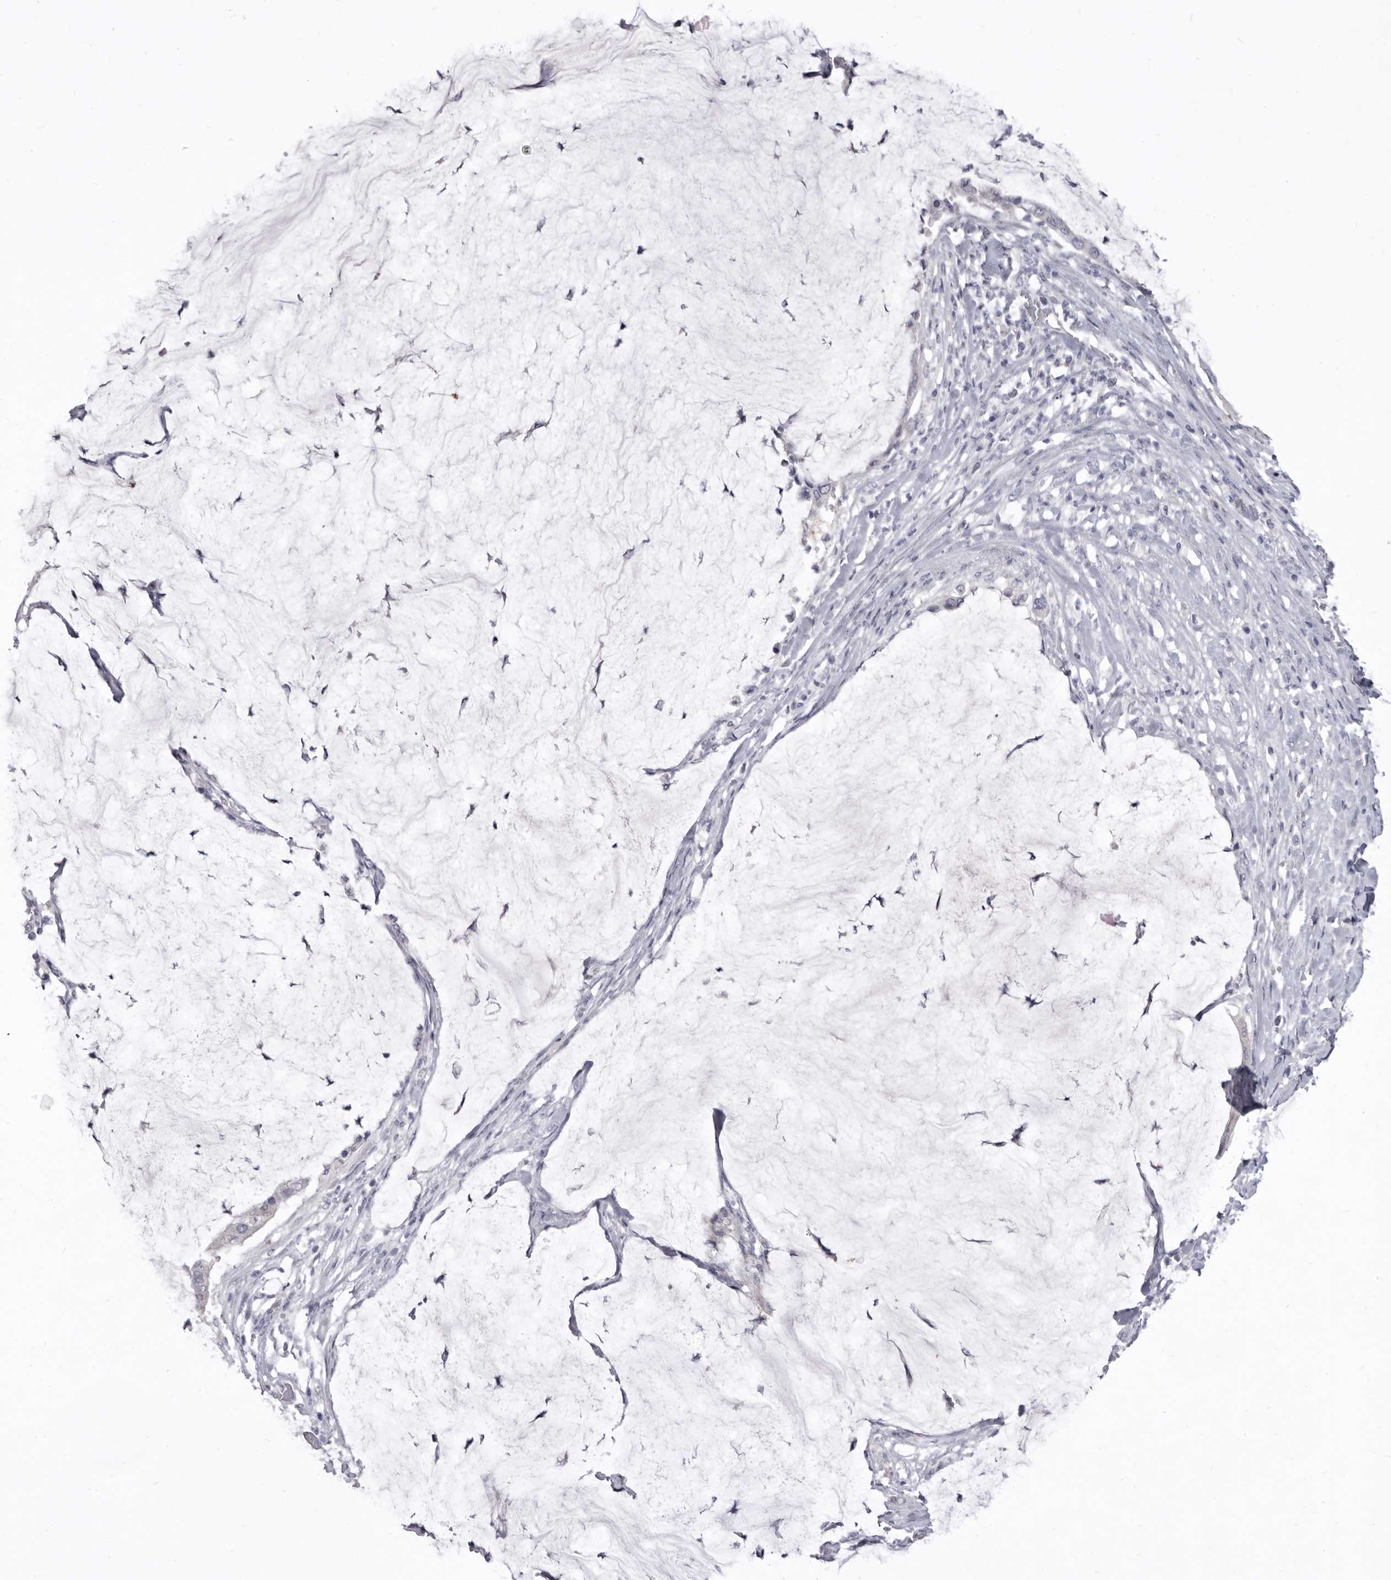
{"staining": {"intensity": "negative", "quantity": "none", "location": "none"}, "tissue": "pancreatic cancer", "cell_type": "Tumor cells", "image_type": "cancer", "snomed": [{"axis": "morphology", "description": "Adenocarcinoma, NOS"}, {"axis": "topography", "description": "Pancreas"}], "caption": "Tumor cells are negative for protein expression in human adenocarcinoma (pancreatic).", "gene": "P2RX6", "patient": {"sex": "male", "age": 41}}